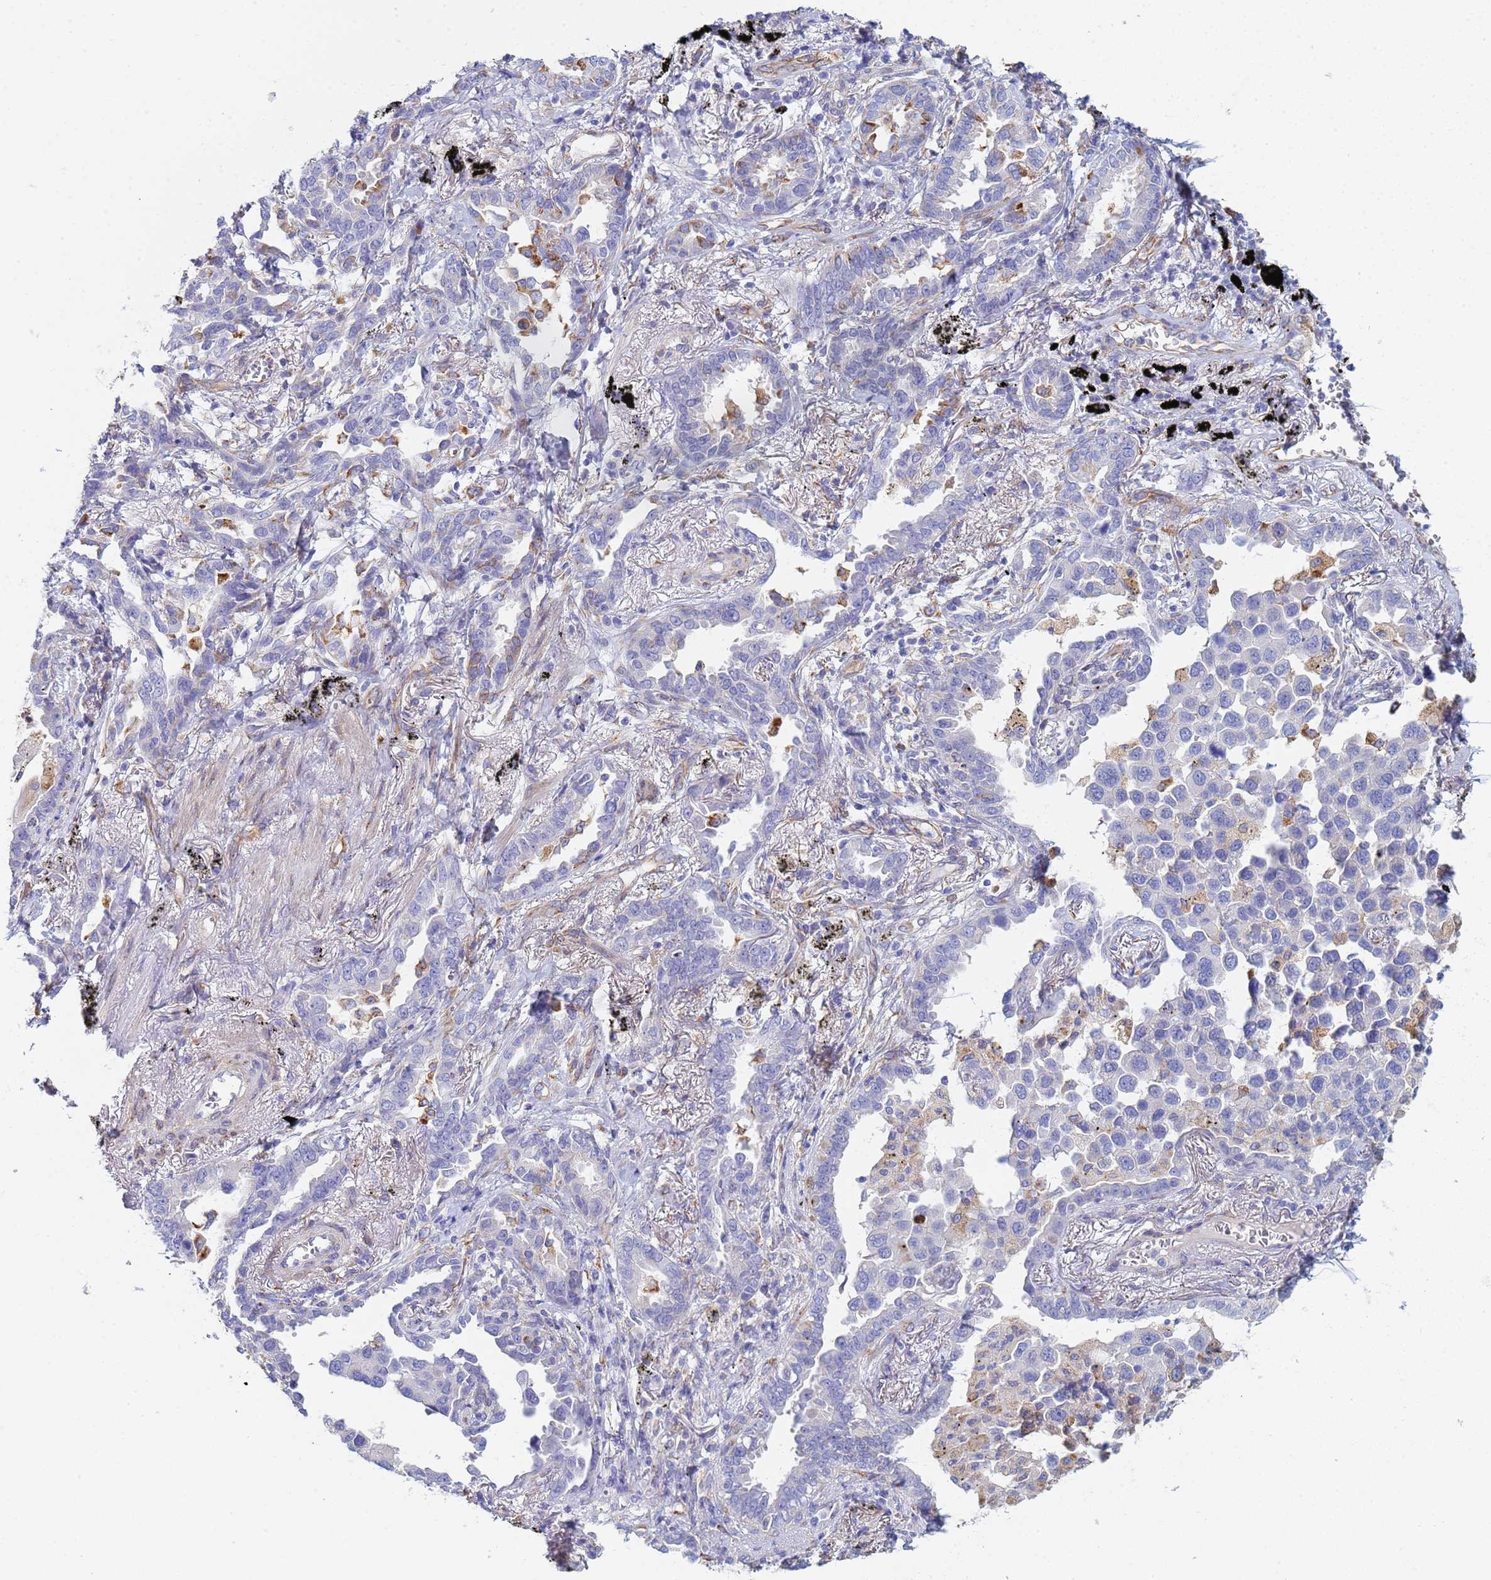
{"staining": {"intensity": "negative", "quantity": "none", "location": "none"}, "tissue": "lung cancer", "cell_type": "Tumor cells", "image_type": "cancer", "snomed": [{"axis": "morphology", "description": "Adenocarcinoma, NOS"}, {"axis": "topography", "description": "Lung"}], "caption": "This is an immunohistochemistry (IHC) image of human lung cancer (adenocarcinoma). There is no staining in tumor cells.", "gene": "GDAP2", "patient": {"sex": "male", "age": 67}}